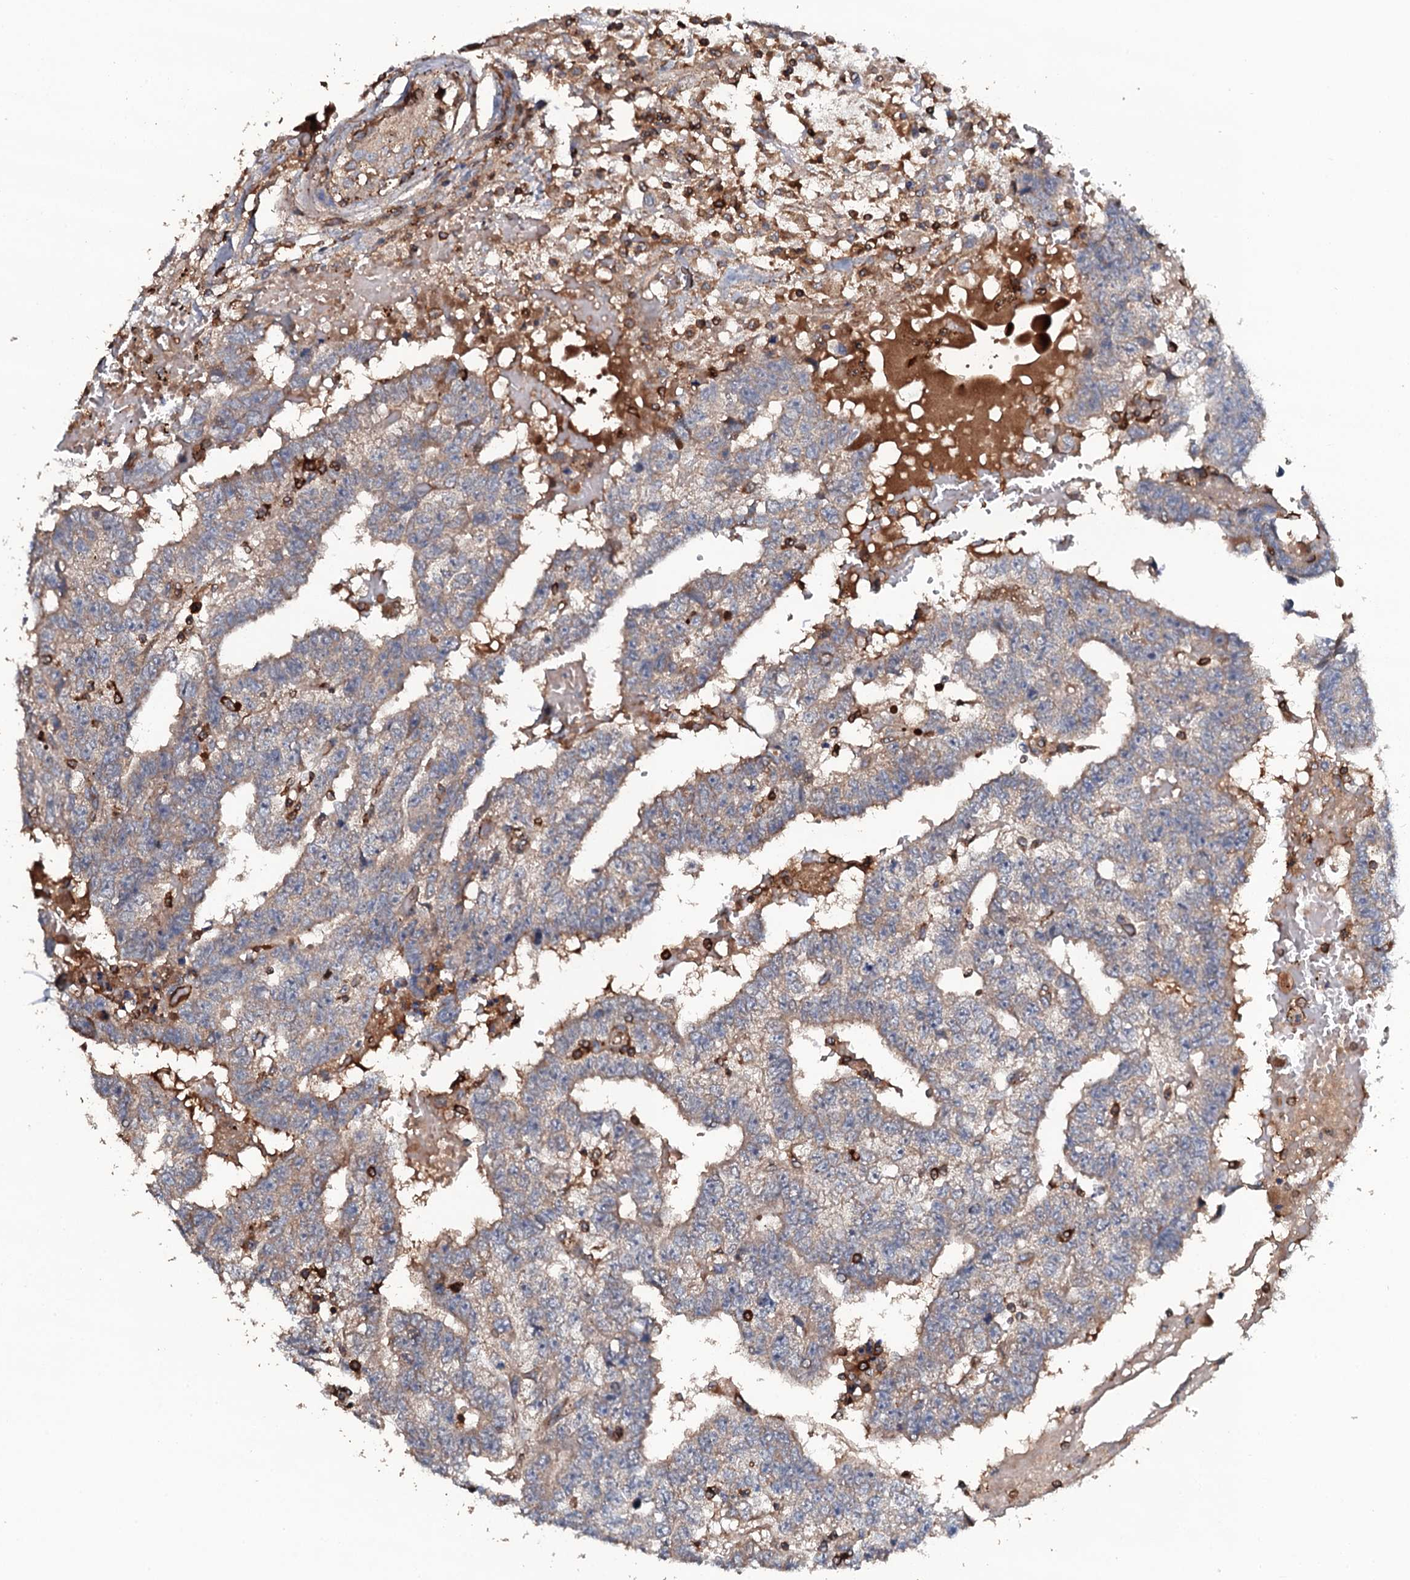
{"staining": {"intensity": "weak", "quantity": "25%-75%", "location": "cytoplasmic/membranous"}, "tissue": "testis cancer", "cell_type": "Tumor cells", "image_type": "cancer", "snomed": [{"axis": "morphology", "description": "Carcinoma, Embryonal, NOS"}, {"axis": "topography", "description": "Testis"}], "caption": "Immunohistochemical staining of testis embryonal carcinoma reveals low levels of weak cytoplasmic/membranous positivity in approximately 25%-75% of tumor cells.", "gene": "GRK2", "patient": {"sex": "male", "age": 25}}